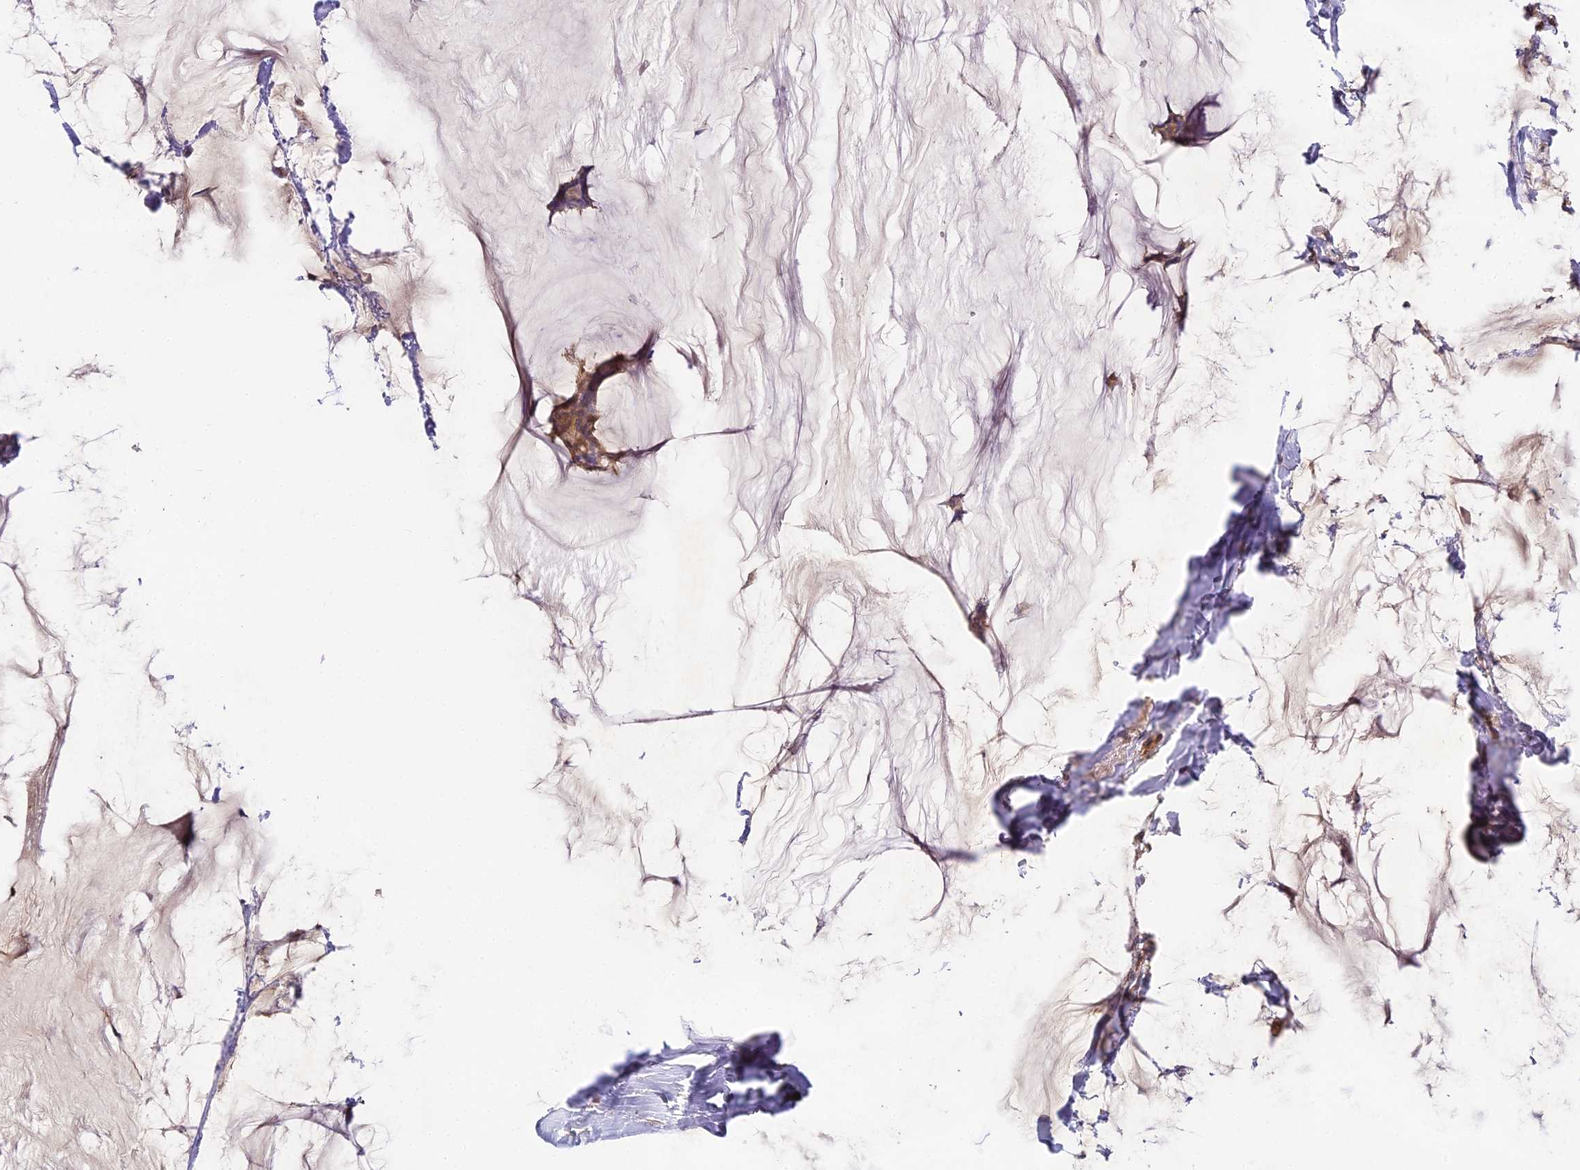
{"staining": {"intensity": "moderate", "quantity": ">75%", "location": "cytoplasmic/membranous"}, "tissue": "breast cancer", "cell_type": "Tumor cells", "image_type": "cancer", "snomed": [{"axis": "morphology", "description": "Duct carcinoma"}, {"axis": "topography", "description": "Breast"}], "caption": "Tumor cells demonstrate medium levels of moderate cytoplasmic/membranous staining in about >75% of cells in breast cancer (invasive ductal carcinoma). Immunohistochemistry stains the protein in brown and the nuclei are stained blue.", "gene": "YAE1", "patient": {"sex": "female", "age": 93}}